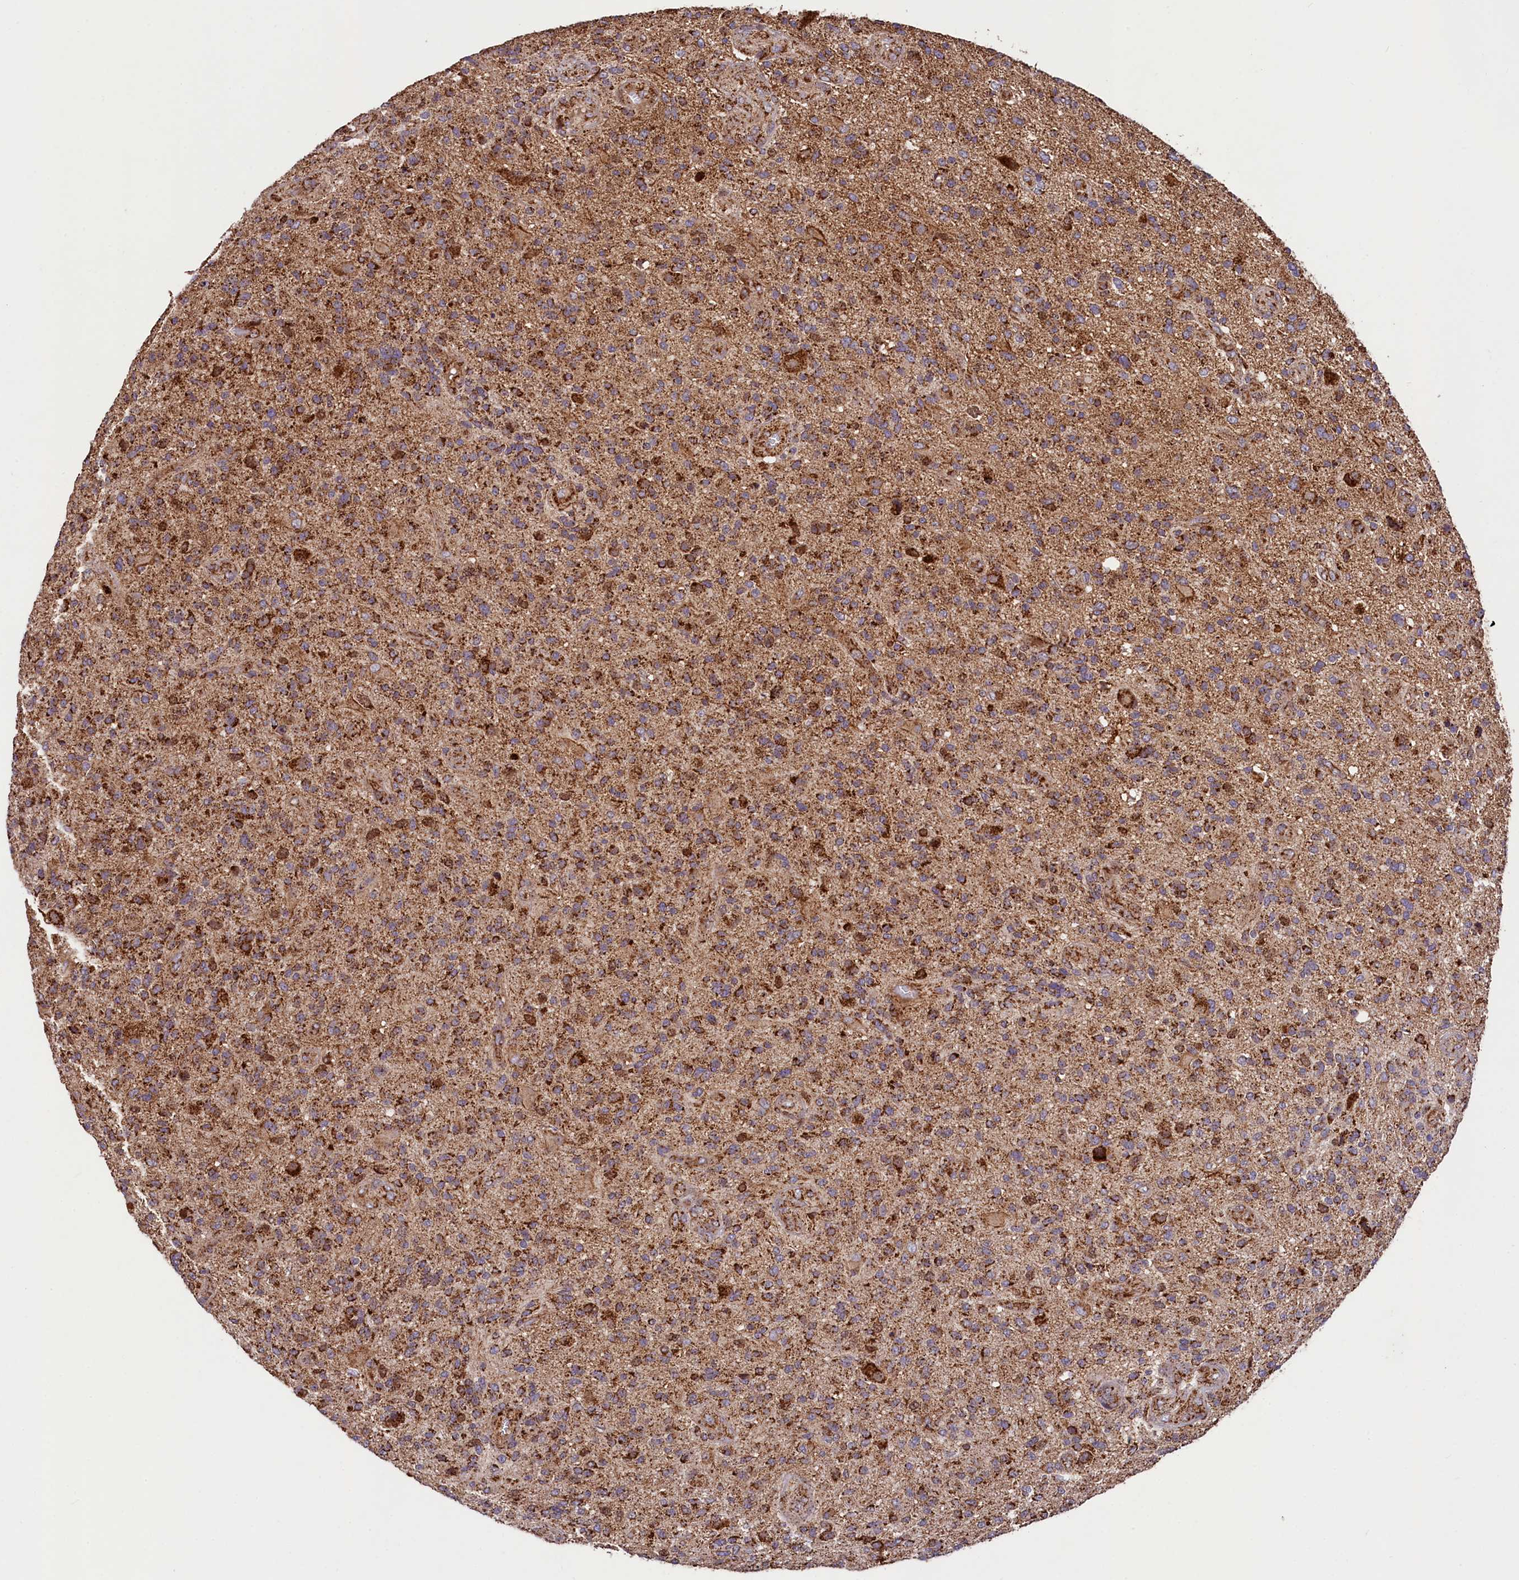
{"staining": {"intensity": "strong", "quantity": ">75%", "location": "cytoplasmic/membranous"}, "tissue": "glioma", "cell_type": "Tumor cells", "image_type": "cancer", "snomed": [{"axis": "morphology", "description": "Glioma, malignant, High grade"}, {"axis": "topography", "description": "Brain"}], "caption": "Strong cytoplasmic/membranous staining for a protein is seen in approximately >75% of tumor cells of malignant glioma (high-grade) using immunohistochemistry (IHC).", "gene": "CLYBL", "patient": {"sex": "male", "age": 47}}